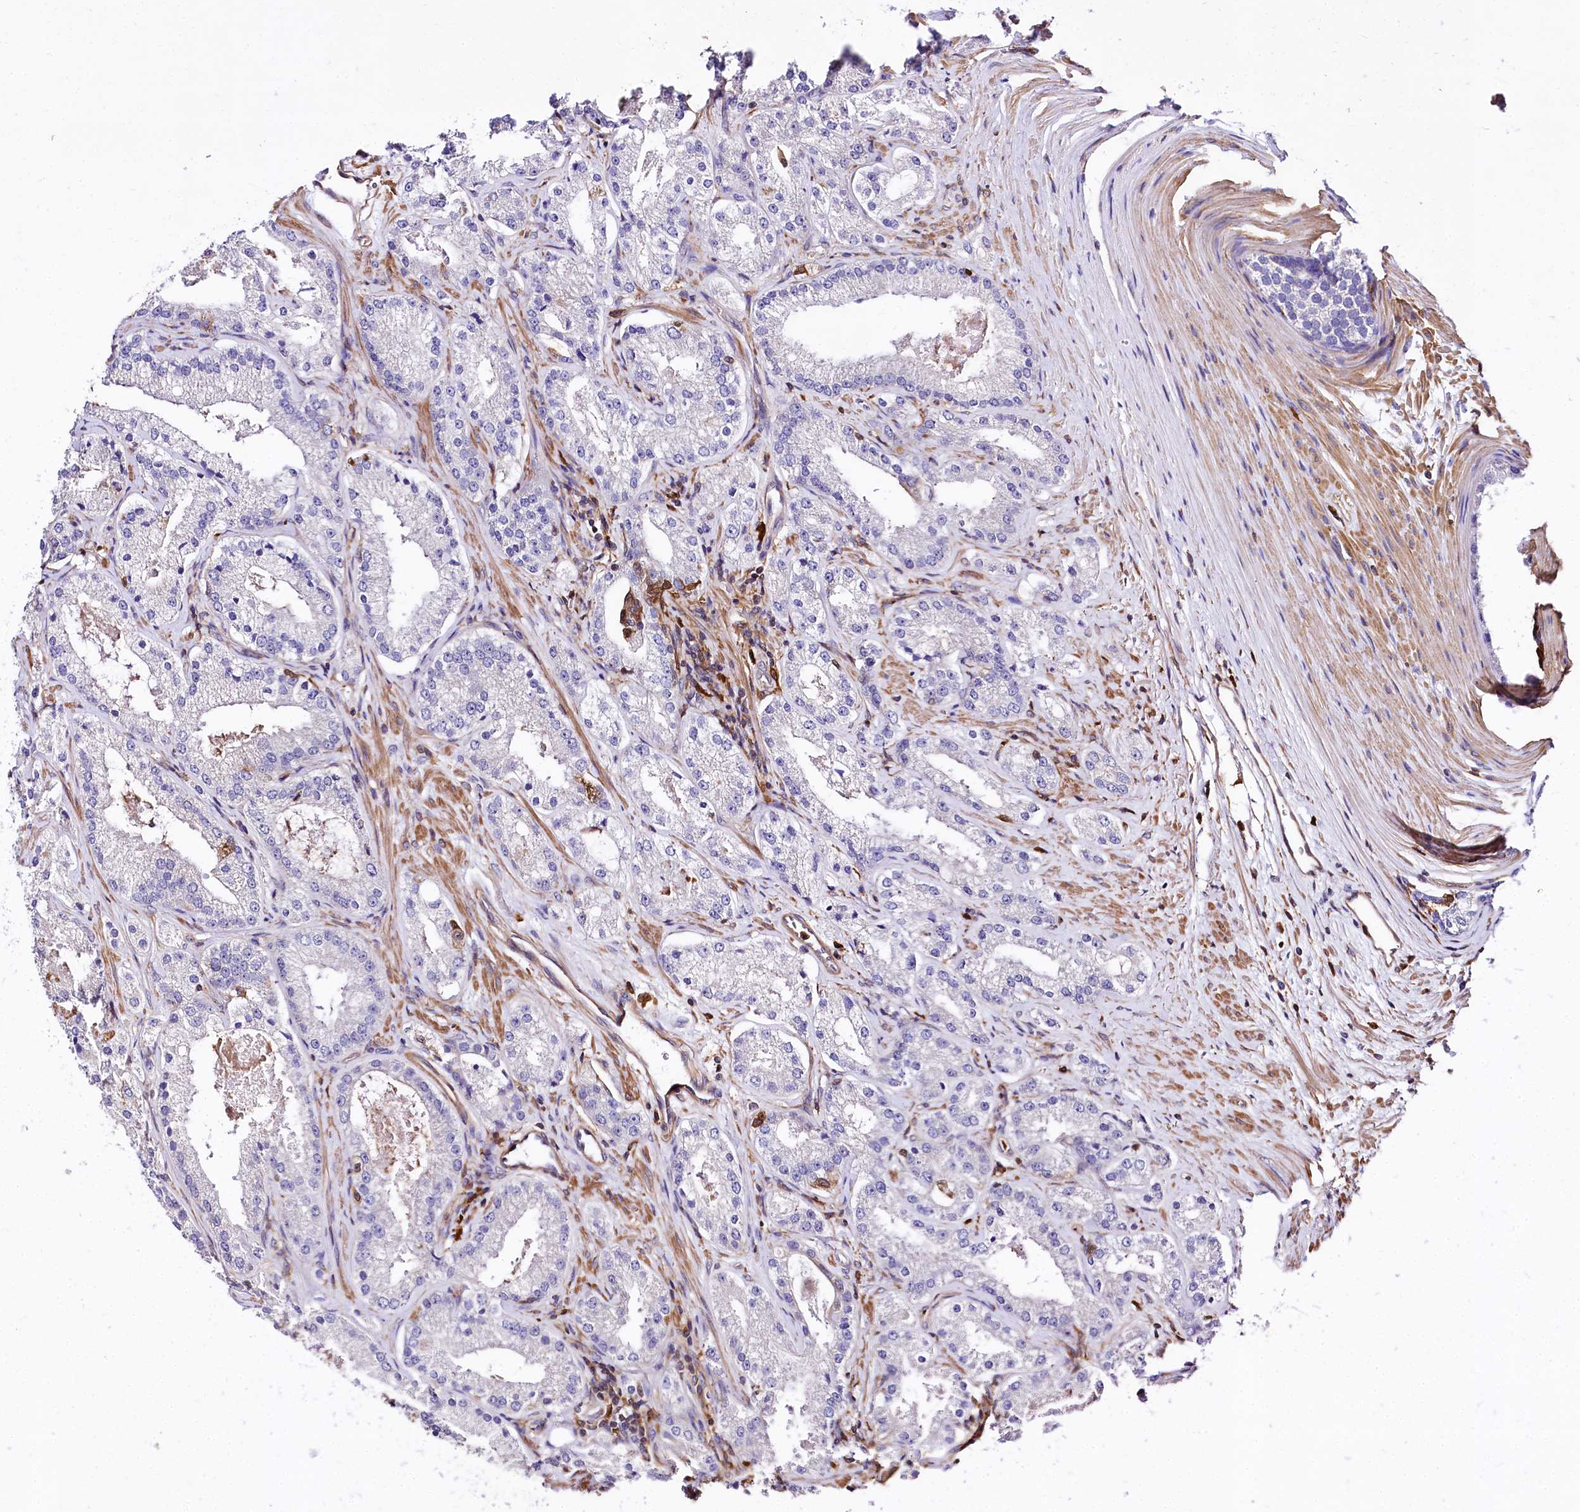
{"staining": {"intensity": "negative", "quantity": "none", "location": "none"}, "tissue": "prostate cancer", "cell_type": "Tumor cells", "image_type": "cancer", "snomed": [{"axis": "morphology", "description": "Adenocarcinoma, Low grade"}, {"axis": "topography", "description": "Prostate"}], "caption": "This micrograph is of prostate low-grade adenocarcinoma stained with IHC to label a protein in brown with the nuclei are counter-stained blue. There is no expression in tumor cells.", "gene": "FCHSD2", "patient": {"sex": "male", "age": 69}}